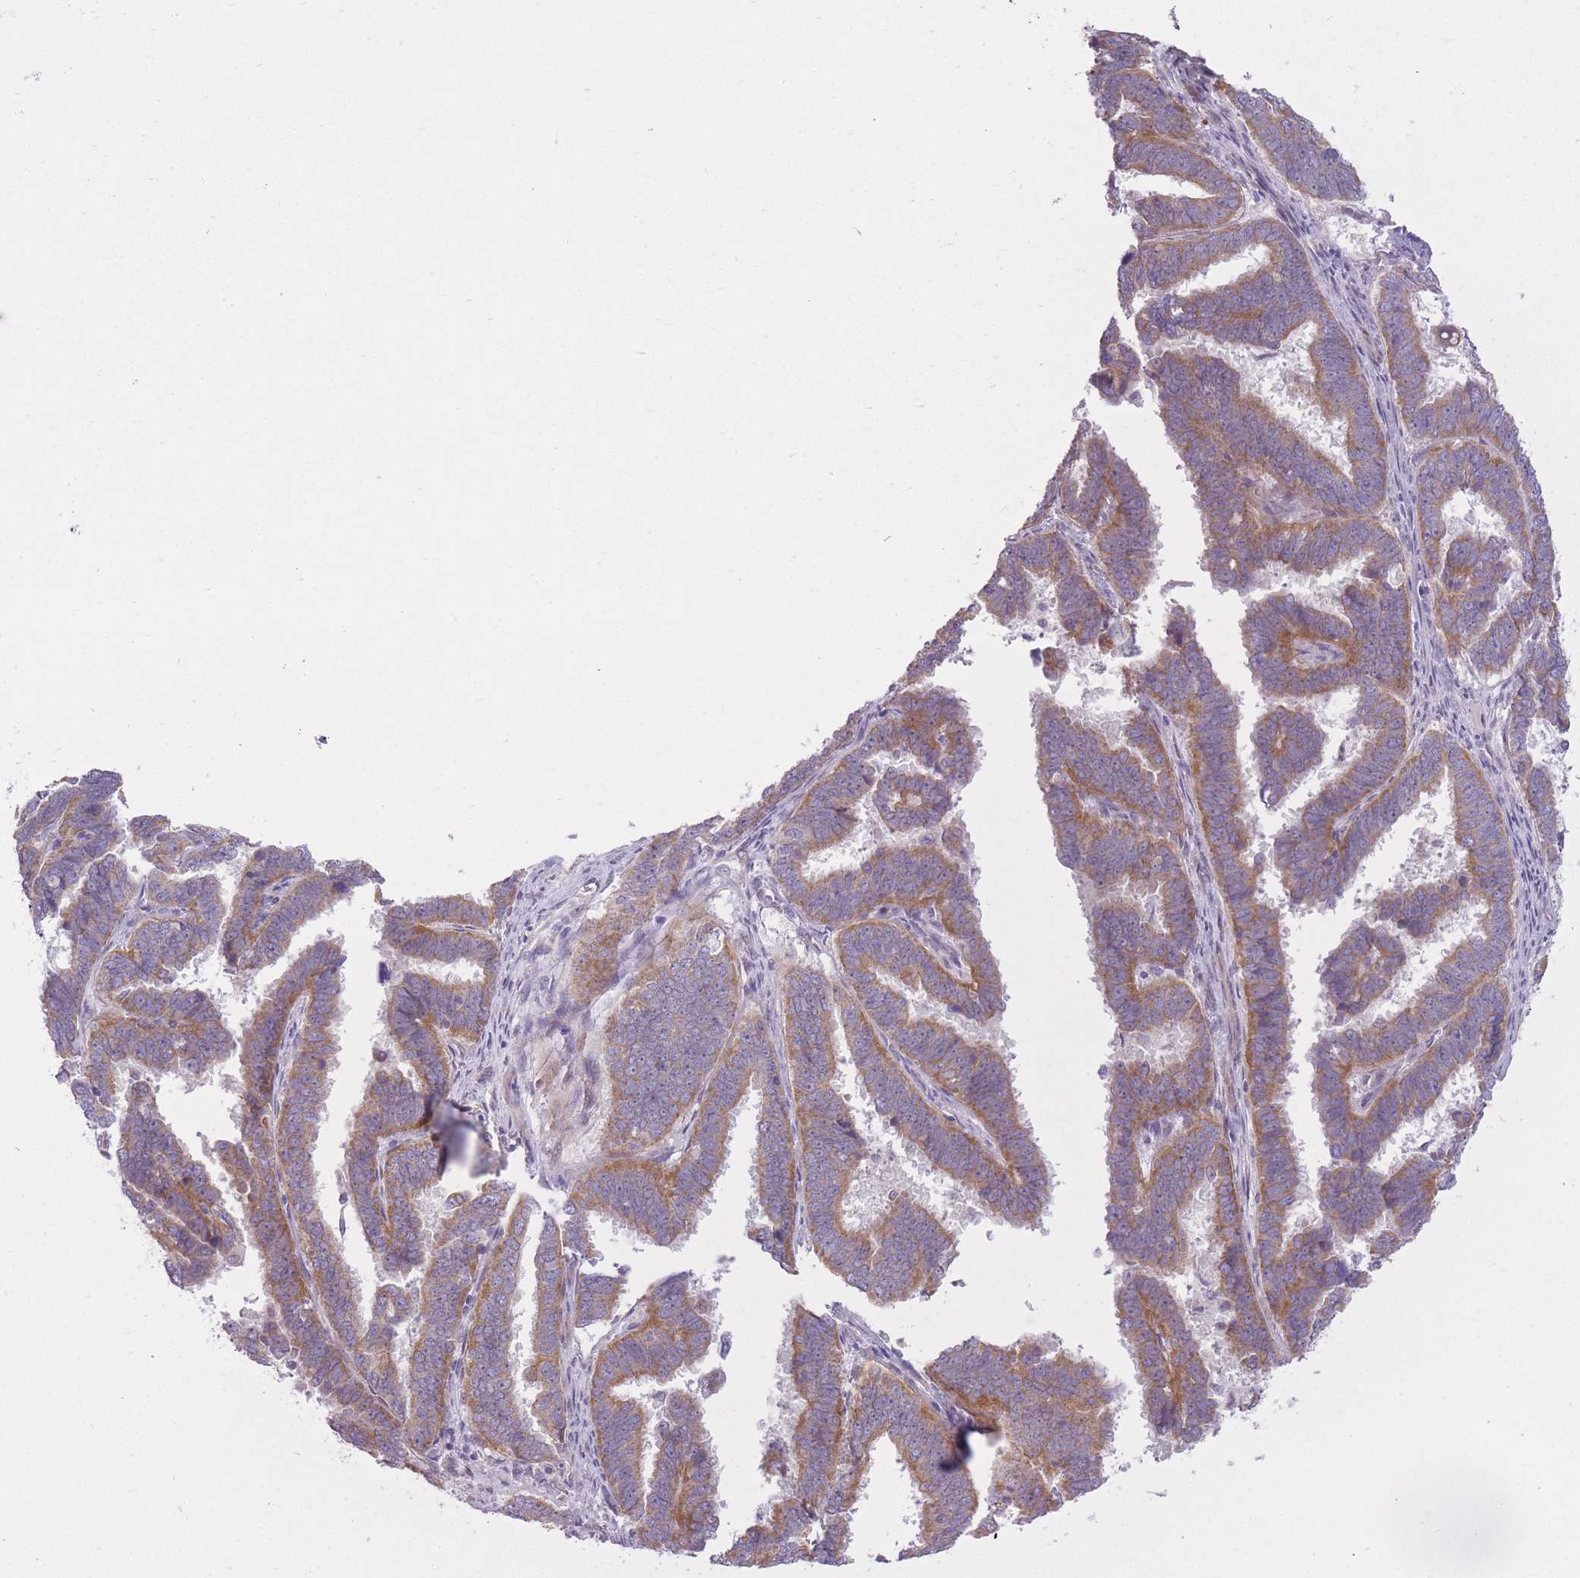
{"staining": {"intensity": "moderate", "quantity": ">75%", "location": "cytoplasmic/membranous"}, "tissue": "endometrial cancer", "cell_type": "Tumor cells", "image_type": "cancer", "snomed": [{"axis": "morphology", "description": "Adenocarcinoma, NOS"}, {"axis": "topography", "description": "Endometrium"}], "caption": "IHC staining of adenocarcinoma (endometrial), which shows medium levels of moderate cytoplasmic/membranous expression in about >75% of tumor cells indicating moderate cytoplasmic/membranous protein staining. The staining was performed using DAB (brown) for protein detection and nuclei were counterstained in hematoxylin (blue).", "gene": "REV1", "patient": {"sex": "female", "age": 75}}